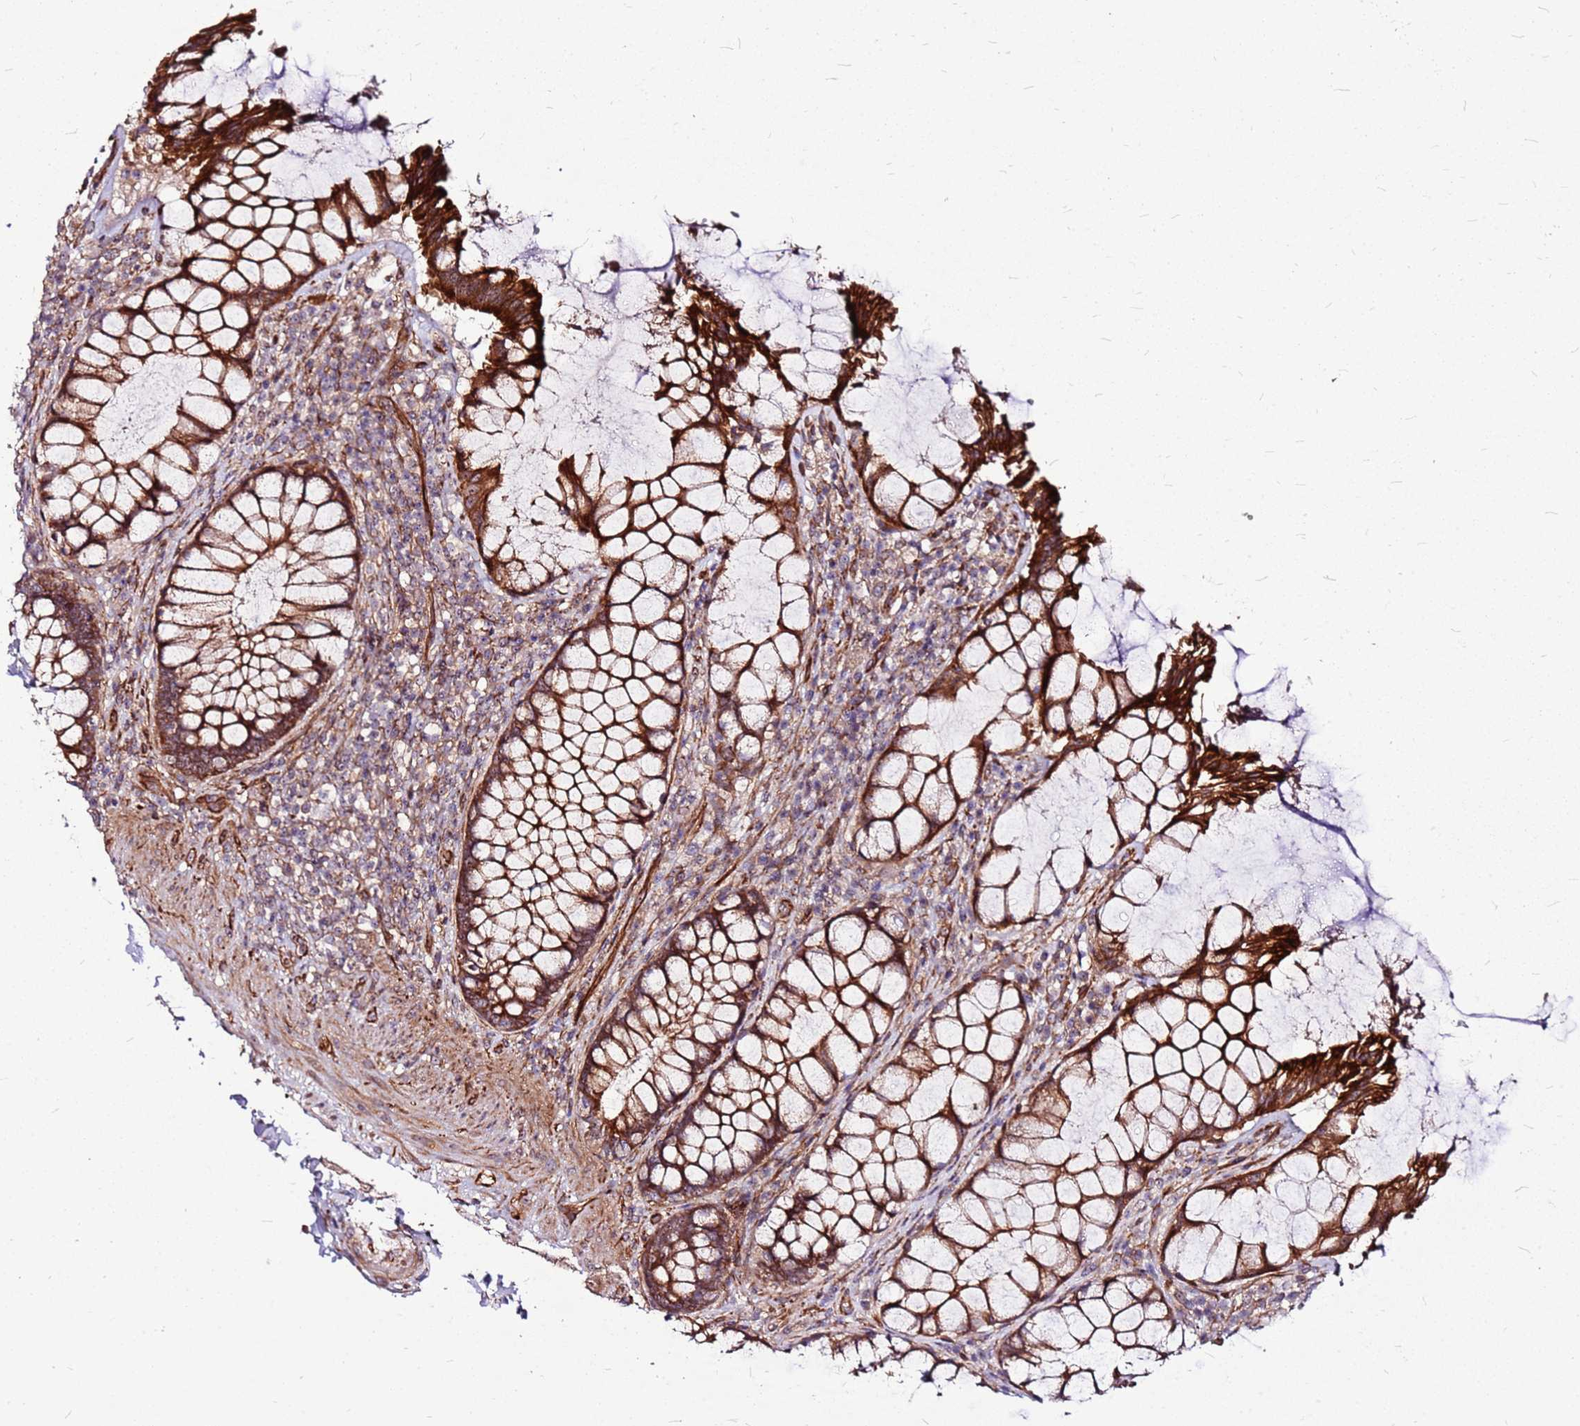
{"staining": {"intensity": "strong", "quantity": ">75%", "location": "cytoplasmic/membranous"}, "tissue": "rectum", "cell_type": "Glandular cells", "image_type": "normal", "snomed": [{"axis": "morphology", "description": "Normal tissue, NOS"}, {"axis": "topography", "description": "Rectum"}], "caption": "The micrograph exhibits immunohistochemical staining of normal rectum. There is strong cytoplasmic/membranous expression is identified in approximately >75% of glandular cells.", "gene": "TOPAZ1", "patient": {"sex": "female", "age": 58}}